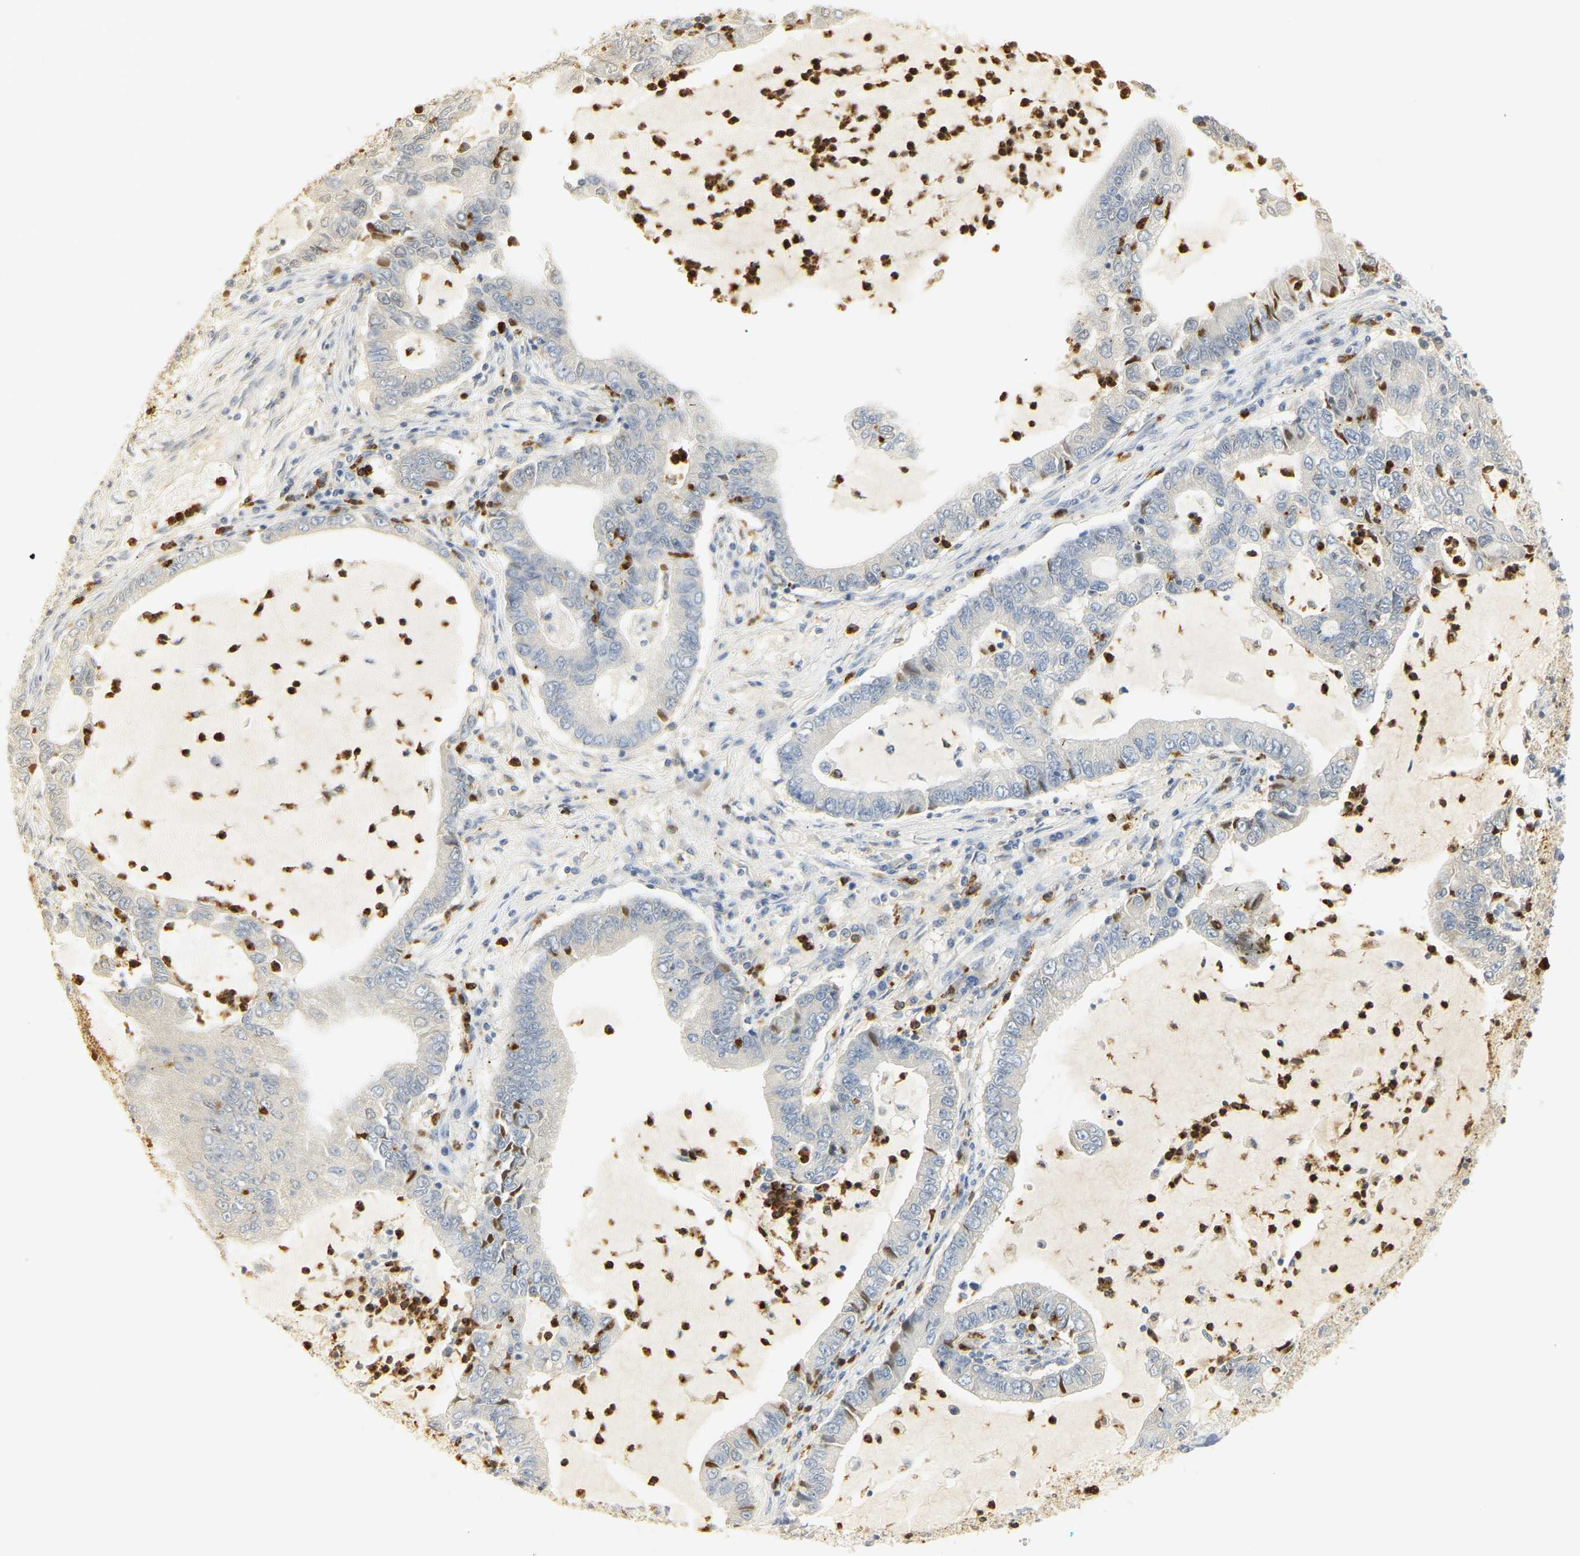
{"staining": {"intensity": "negative", "quantity": "none", "location": "none"}, "tissue": "lung cancer", "cell_type": "Tumor cells", "image_type": "cancer", "snomed": [{"axis": "morphology", "description": "Adenocarcinoma, NOS"}, {"axis": "topography", "description": "Lung"}], "caption": "High magnification brightfield microscopy of lung adenocarcinoma stained with DAB (brown) and counterstained with hematoxylin (blue): tumor cells show no significant staining.", "gene": "MPO", "patient": {"sex": "female", "age": 51}}